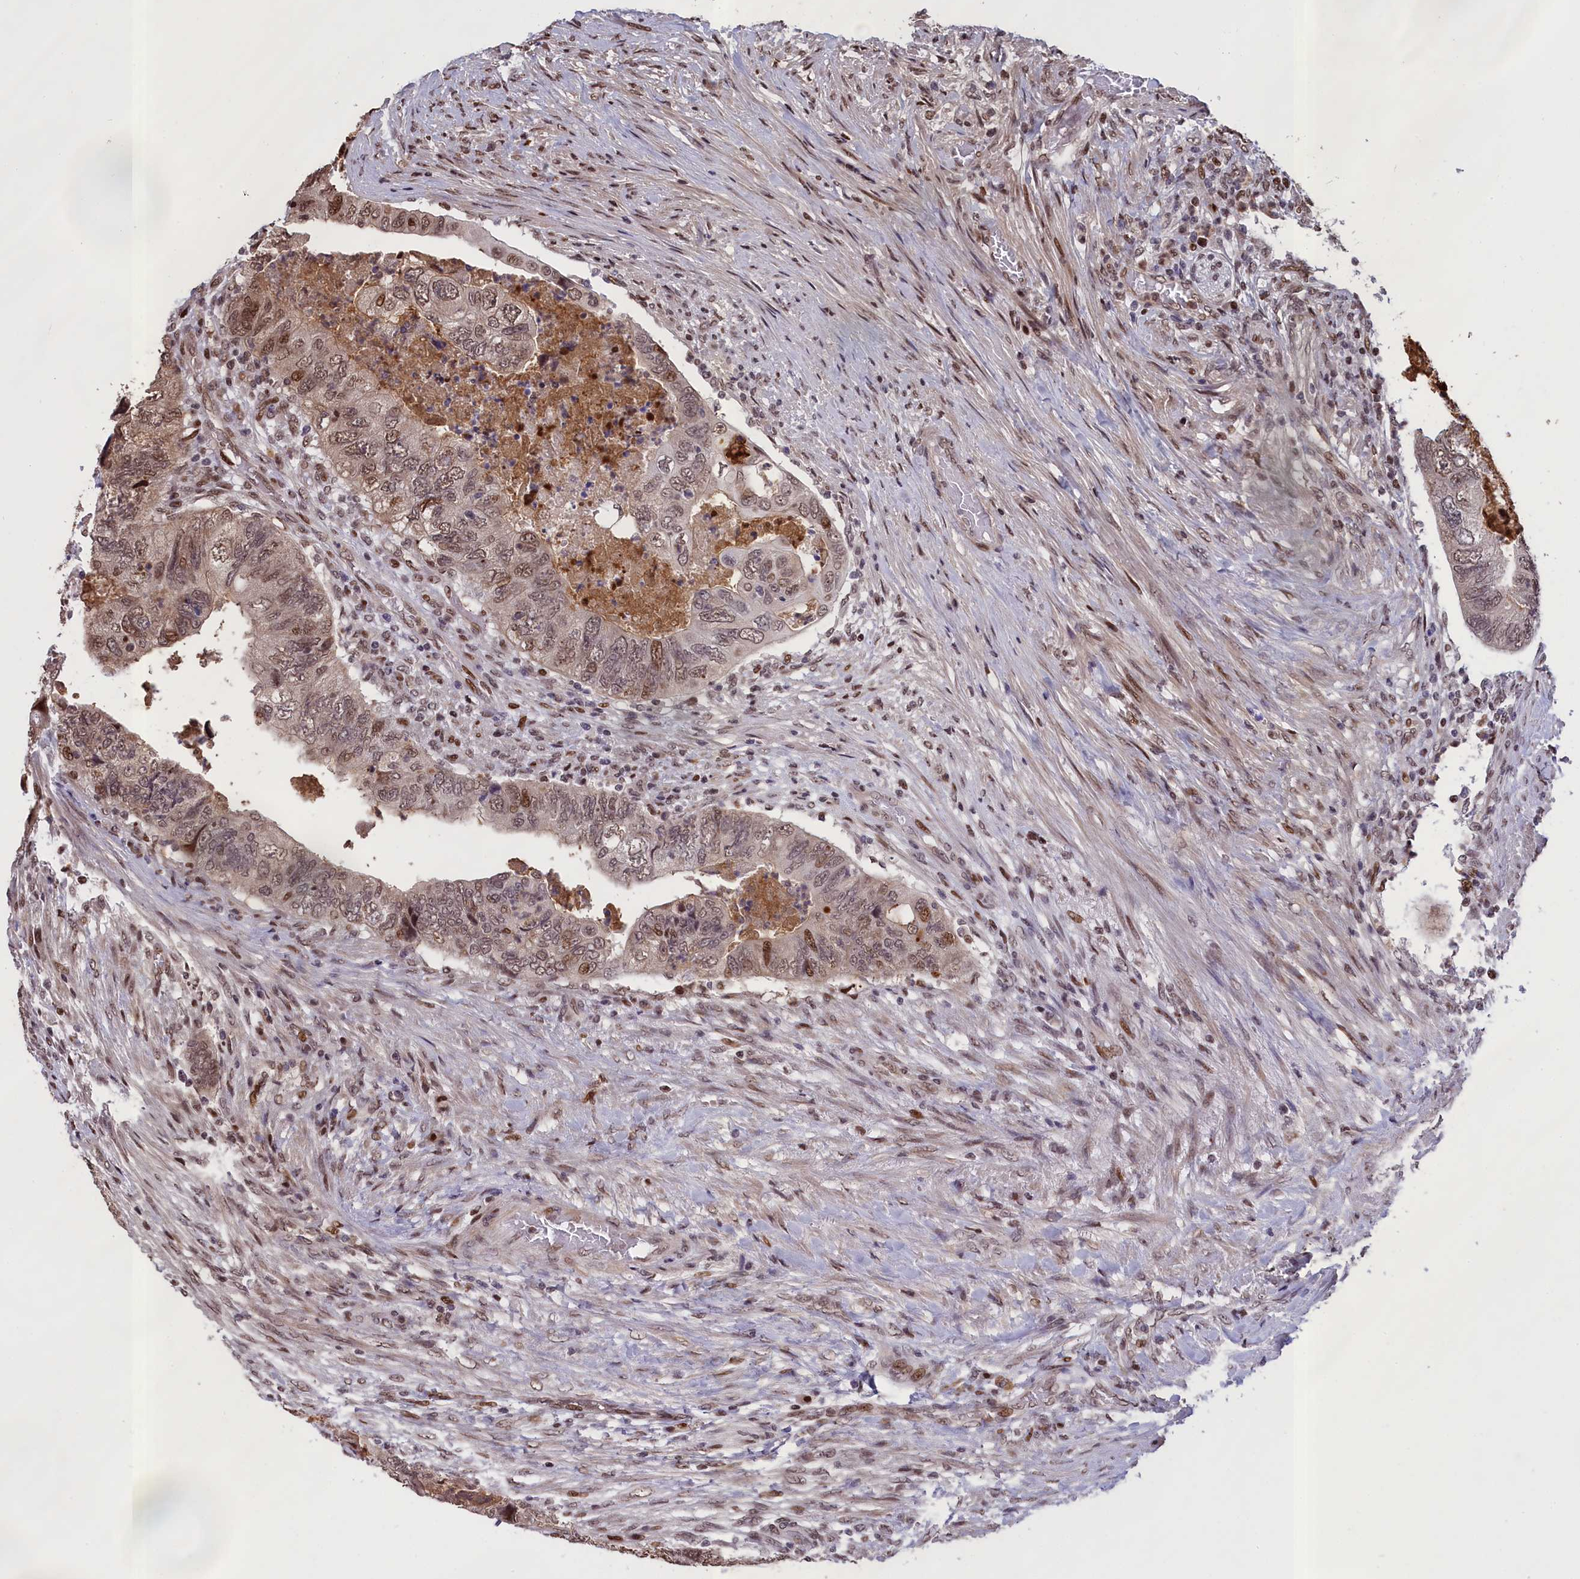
{"staining": {"intensity": "moderate", "quantity": "25%-75%", "location": "nuclear"}, "tissue": "colorectal cancer", "cell_type": "Tumor cells", "image_type": "cancer", "snomed": [{"axis": "morphology", "description": "Adenocarcinoma, NOS"}, {"axis": "topography", "description": "Rectum"}], "caption": "Human adenocarcinoma (colorectal) stained for a protein (brown) exhibits moderate nuclear positive expression in approximately 25%-75% of tumor cells.", "gene": "RELB", "patient": {"sex": "male", "age": 63}}